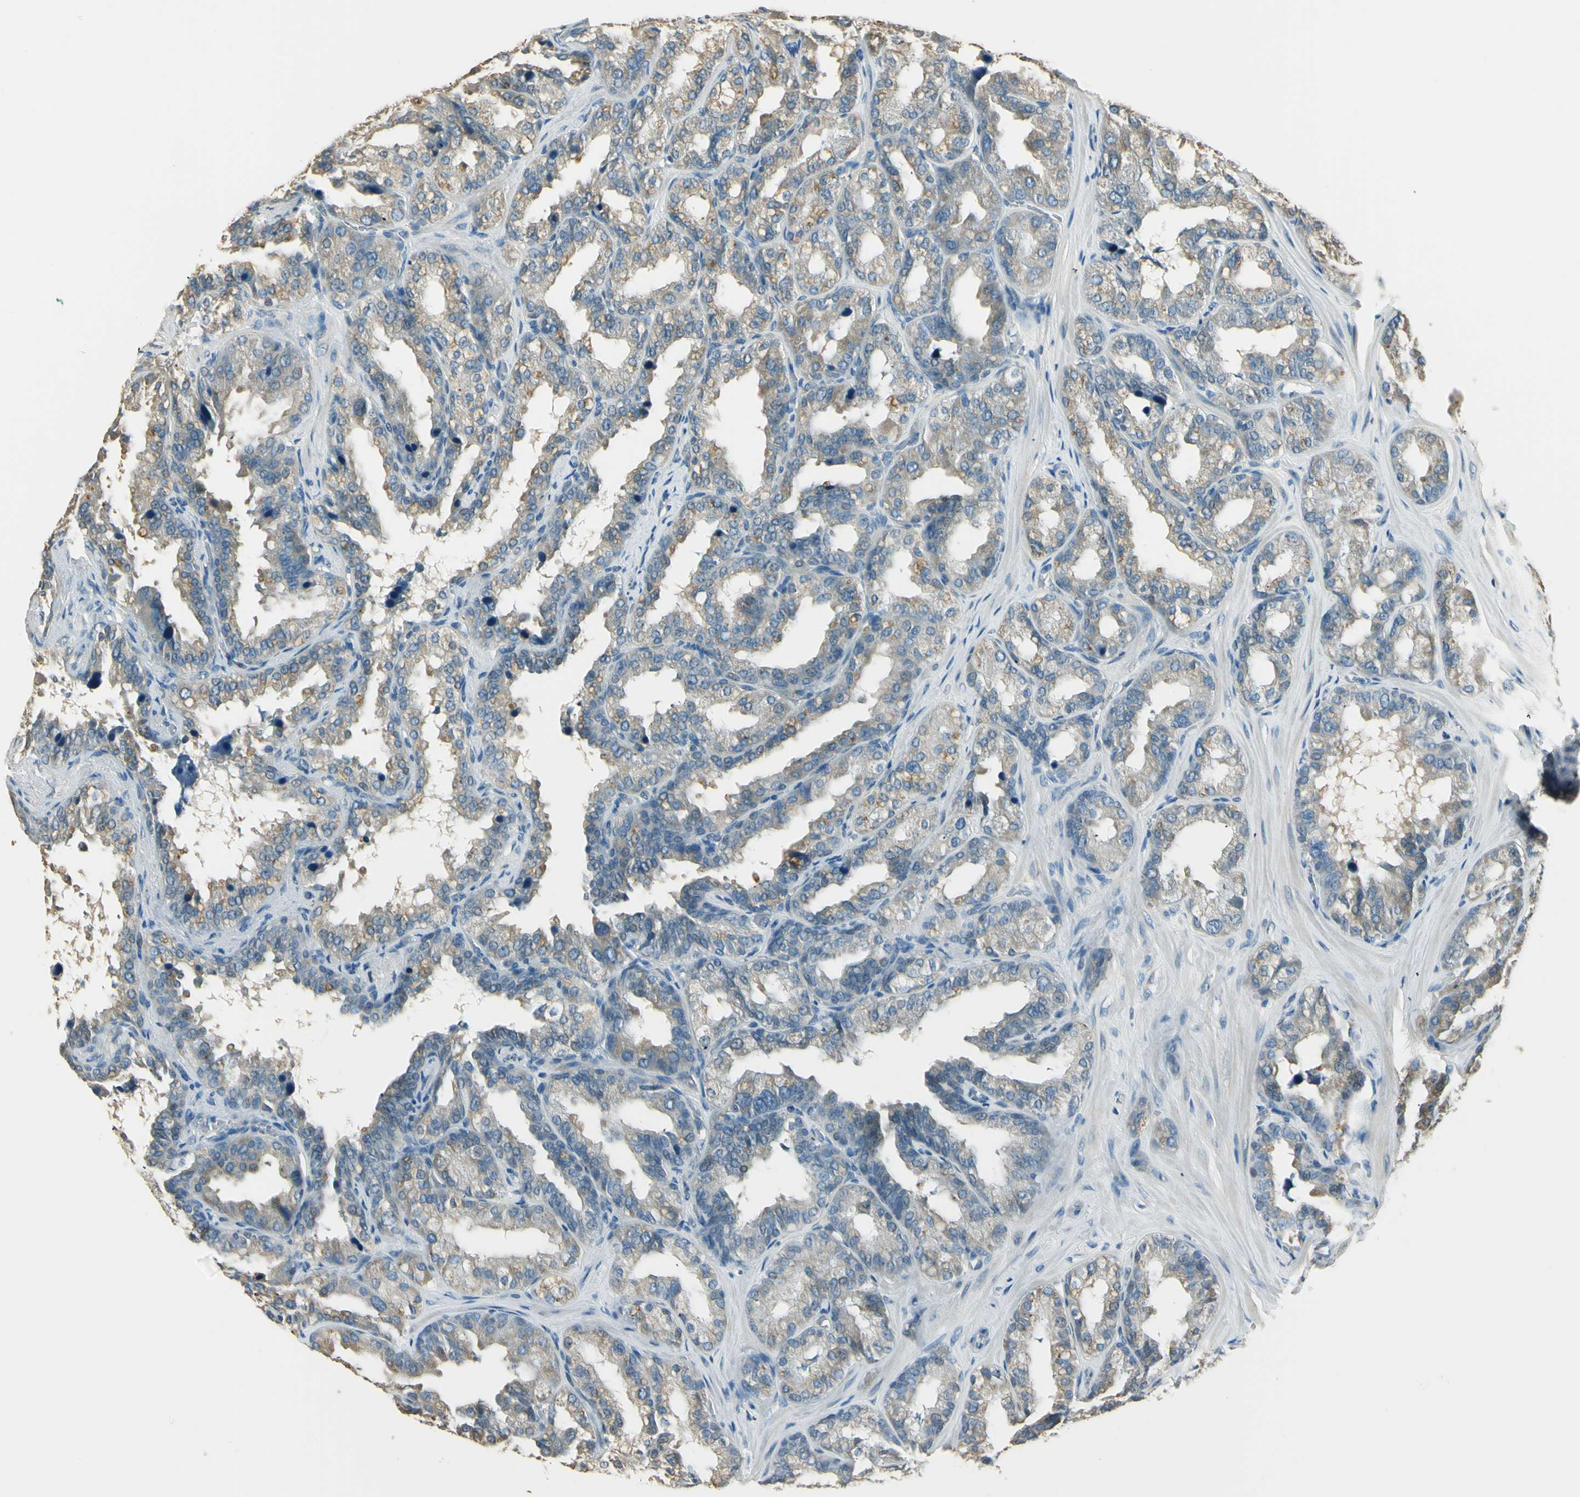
{"staining": {"intensity": "weak", "quantity": "25%-75%", "location": "cytoplasmic/membranous"}, "tissue": "seminal vesicle", "cell_type": "Glandular cells", "image_type": "normal", "snomed": [{"axis": "morphology", "description": "Normal tissue, NOS"}, {"axis": "topography", "description": "Prostate"}, {"axis": "topography", "description": "Seminal veicle"}], "caption": "Approximately 25%-75% of glandular cells in normal human seminal vesicle show weak cytoplasmic/membranous protein staining as visualized by brown immunohistochemical staining.", "gene": "UXS1", "patient": {"sex": "male", "age": 51}}